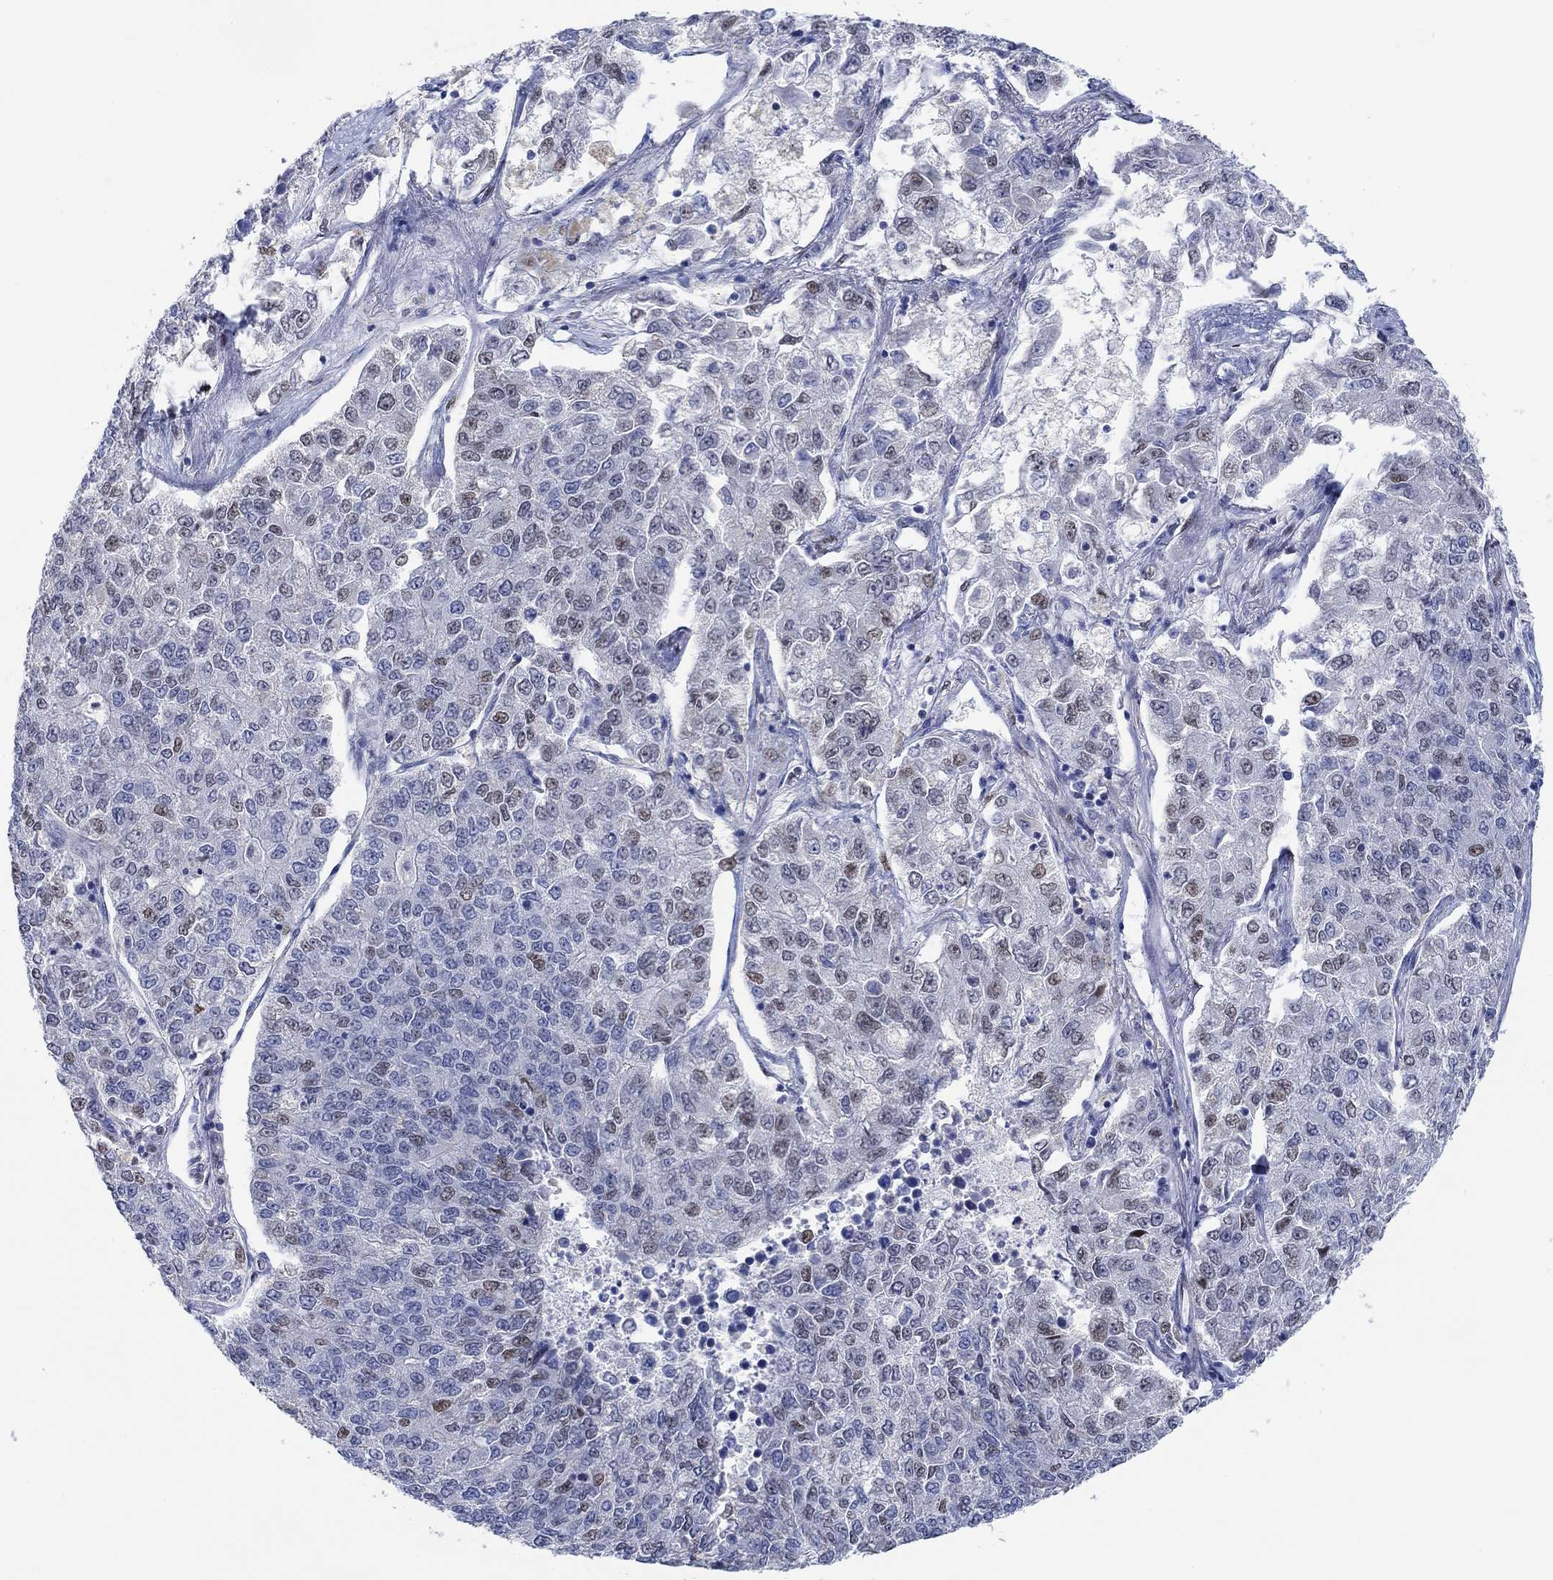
{"staining": {"intensity": "weak", "quantity": "25%-75%", "location": "nuclear"}, "tissue": "lung cancer", "cell_type": "Tumor cells", "image_type": "cancer", "snomed": [{"axis": "morphology", "description": "Adenocarcinoma, NOS"}, {"axis": "topography", "description": "Lung"}], "caption": "Immunohistochemical staining of human lung cancer displays low levels of weak nuclear expression in about 25%-75% of tumor cells. The protein is stained brown, and the nuclei are stained in blue (DAB (3,3'-diaminobenzidine) IHC with brightfield microscopy, high magnification).", "gene": "DLK1", "patient": {"sex": "male", "age": 49}}